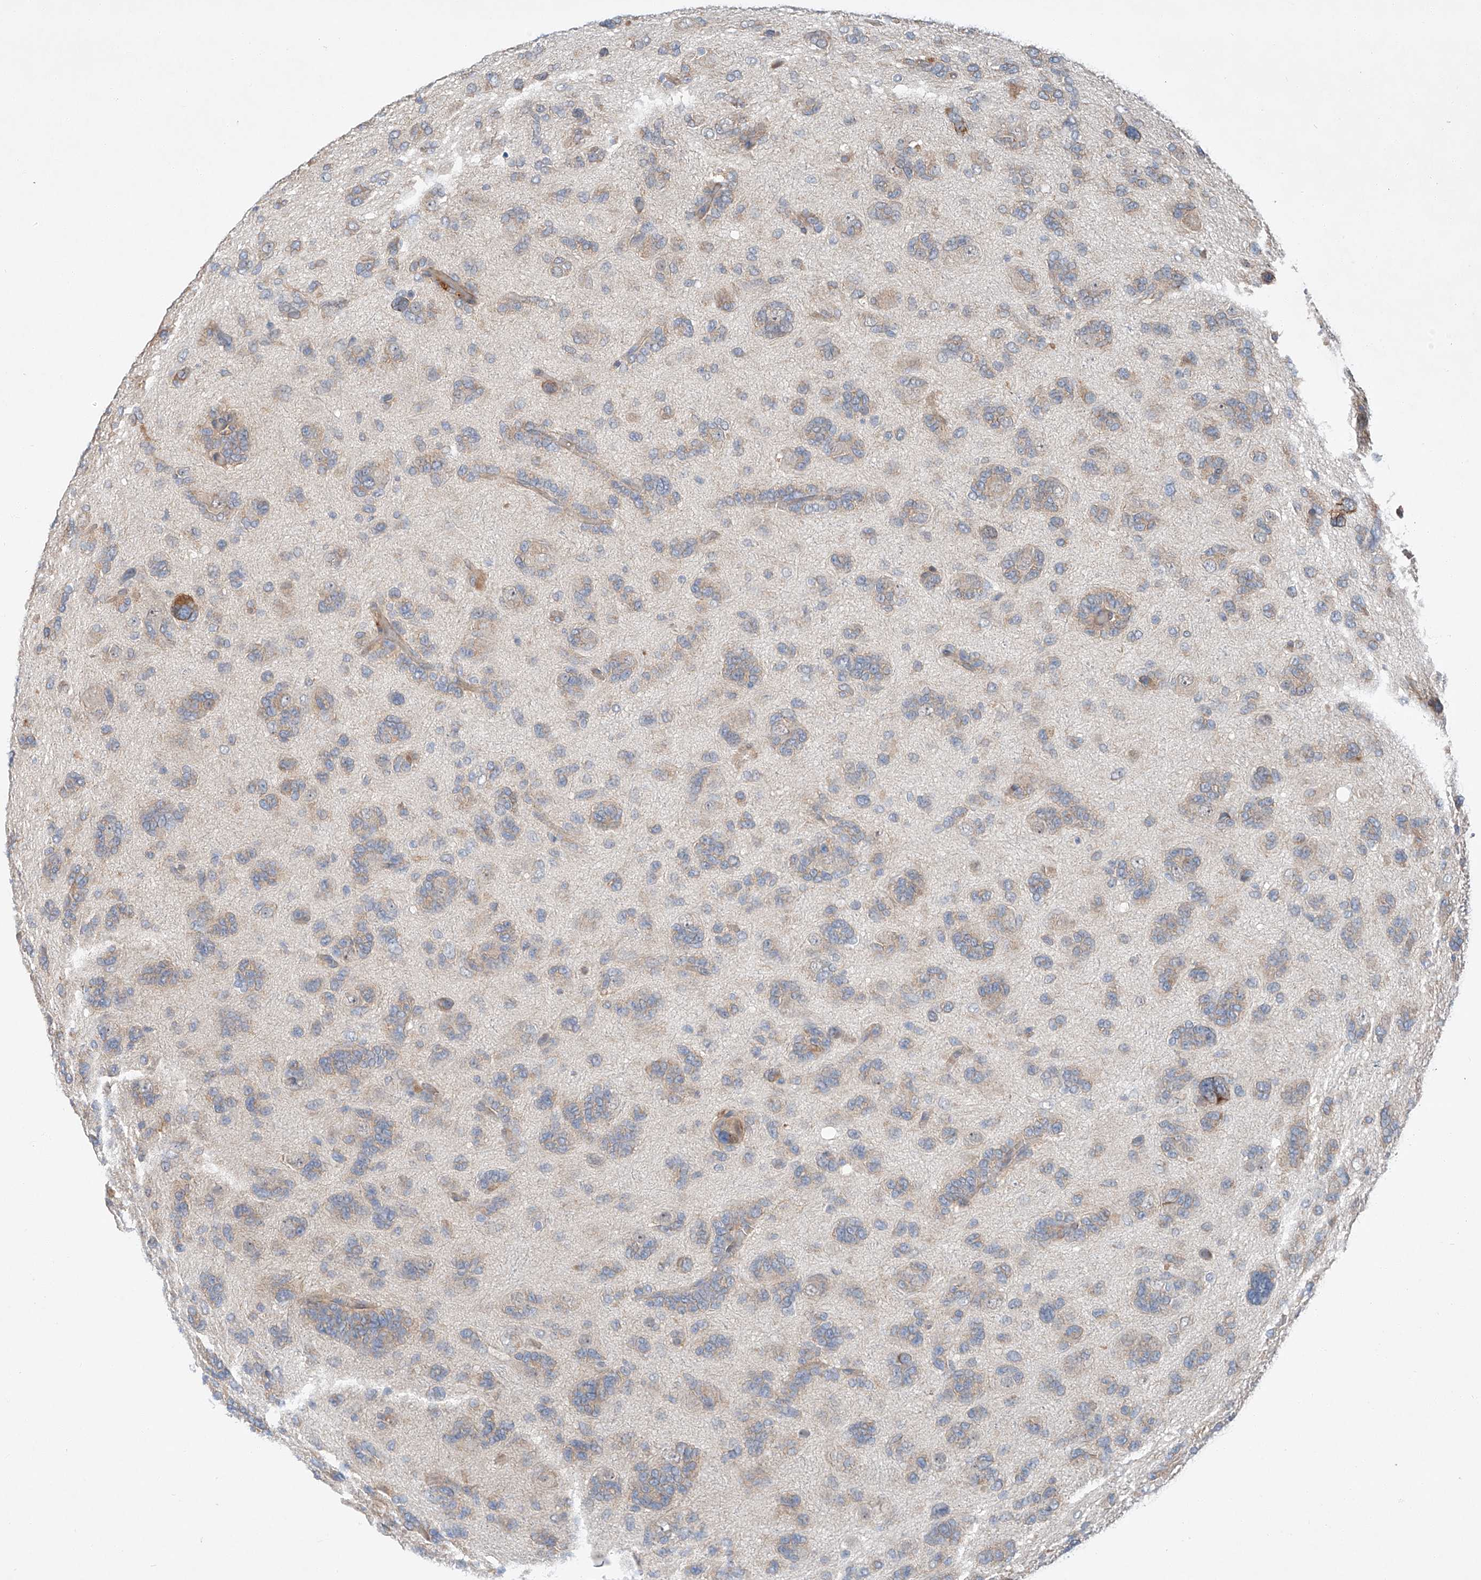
{"staining": {"intensity": "negative", "quantity": "none", "location": "none"}, "tissue": "glioma", "cell_type": "Tumor cells", "image_type": "cancer", "snomed": [{"axis": "morphology", "description": "Glioma, malignant, High grade"}, {"axis": "topography", "description": "Brain"}], "caption": "Immunohistochemistry (IHC) histopathology image of human glioma stained for a protein (brown), which displays no staining in tumor cells.", "gene": "RUSC1", "patient": {"sex": "female", "age": 59}}